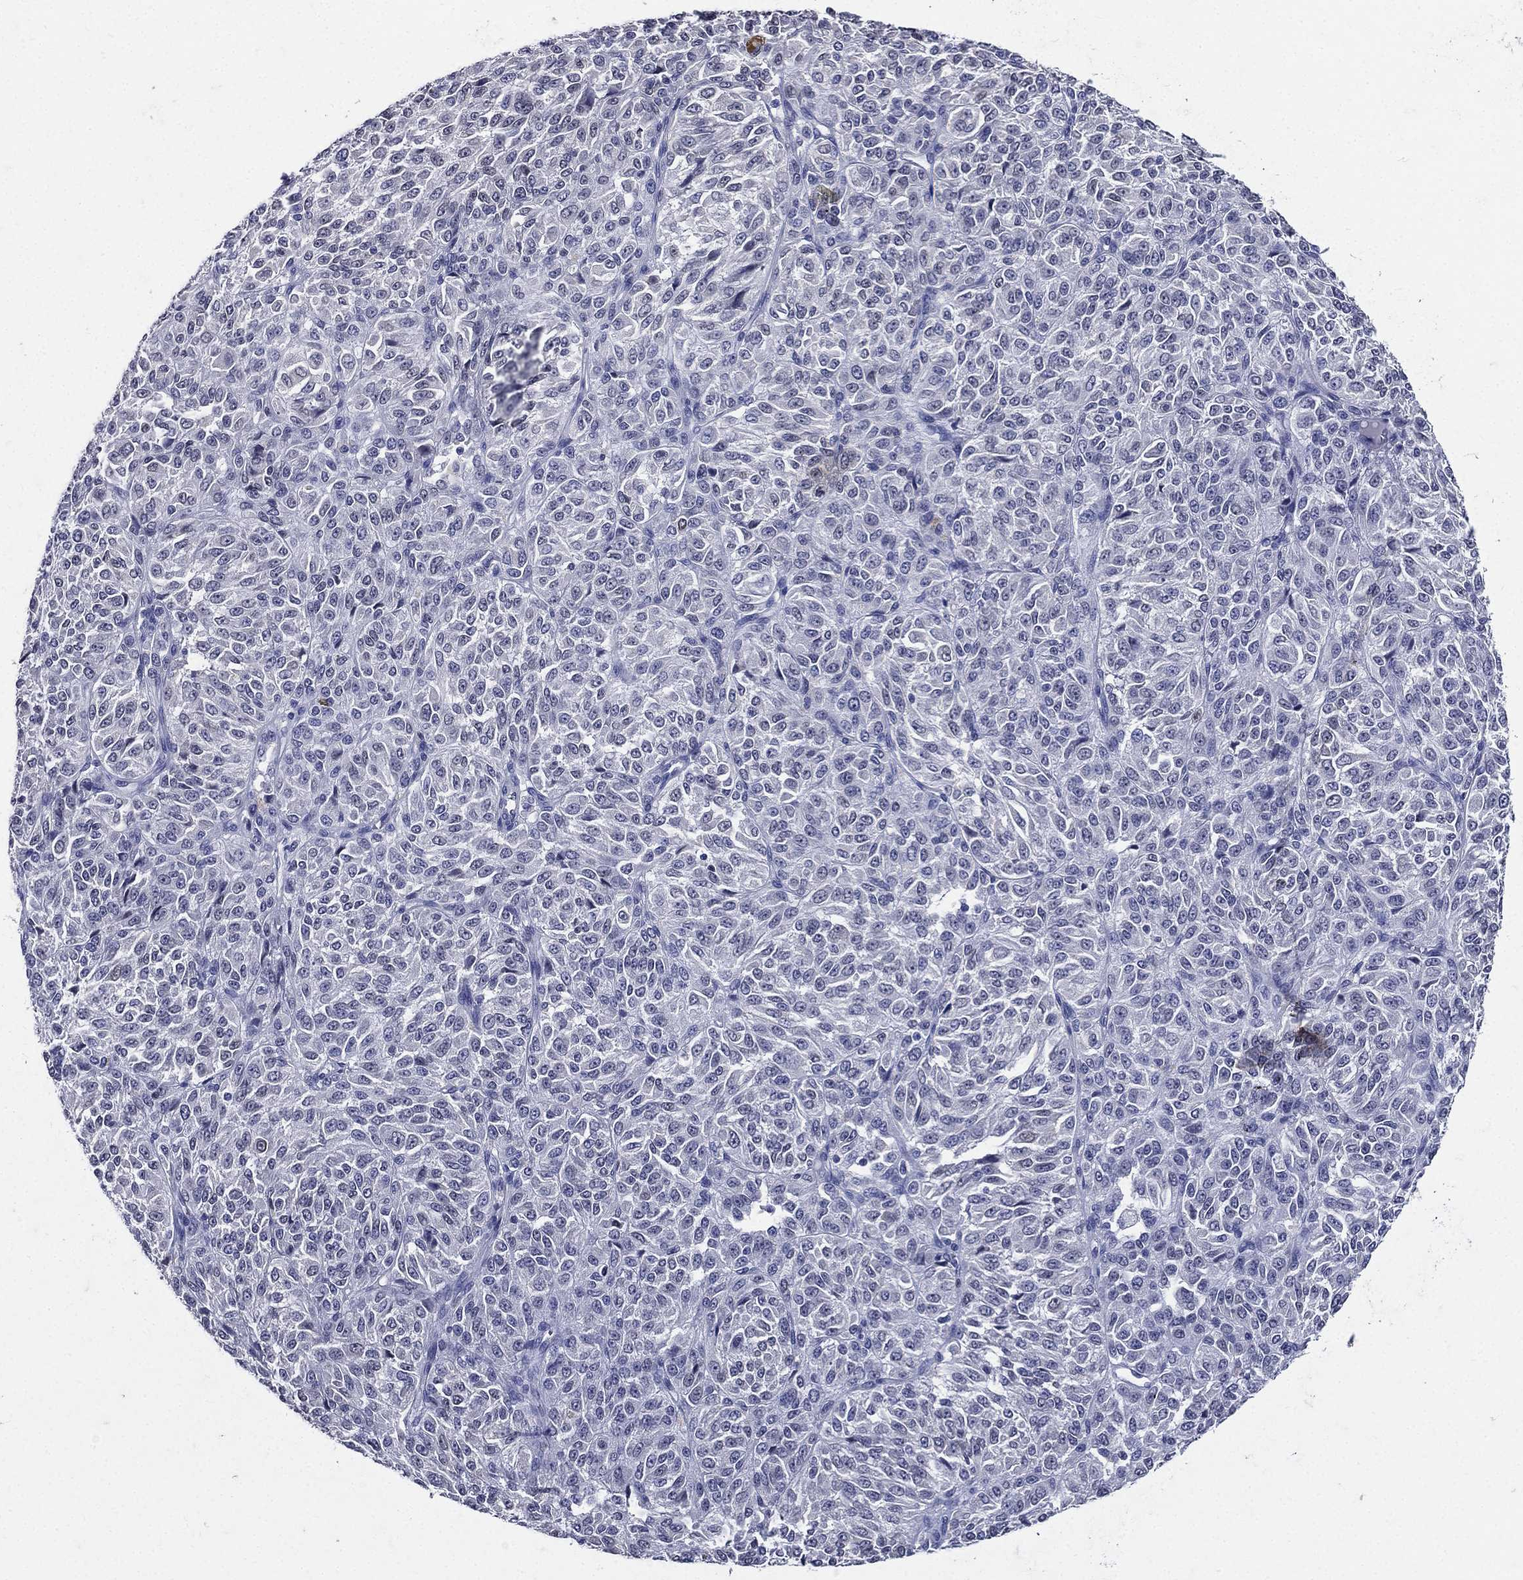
{"staining": {"intensity": "negative", "quantity": "none", "location": "none"}, "tissue": "melanoma", "cell_type": "Tumor cells", "image_type": "cancer", "snomed": [{"axis": "morphology", "description": "Malignant melanoma, Metastatic site"}, {"axis": "topography", "description": "Brain"}], "caption": "Immunohistochemistry (IHC) photomicrograph of human malignant melanoma (metastatic site) stained for a protein (brown), which displays no positivity in tumor cells.", "gene": "TGM1", "patient": {"sex": "female", "age": 56}}